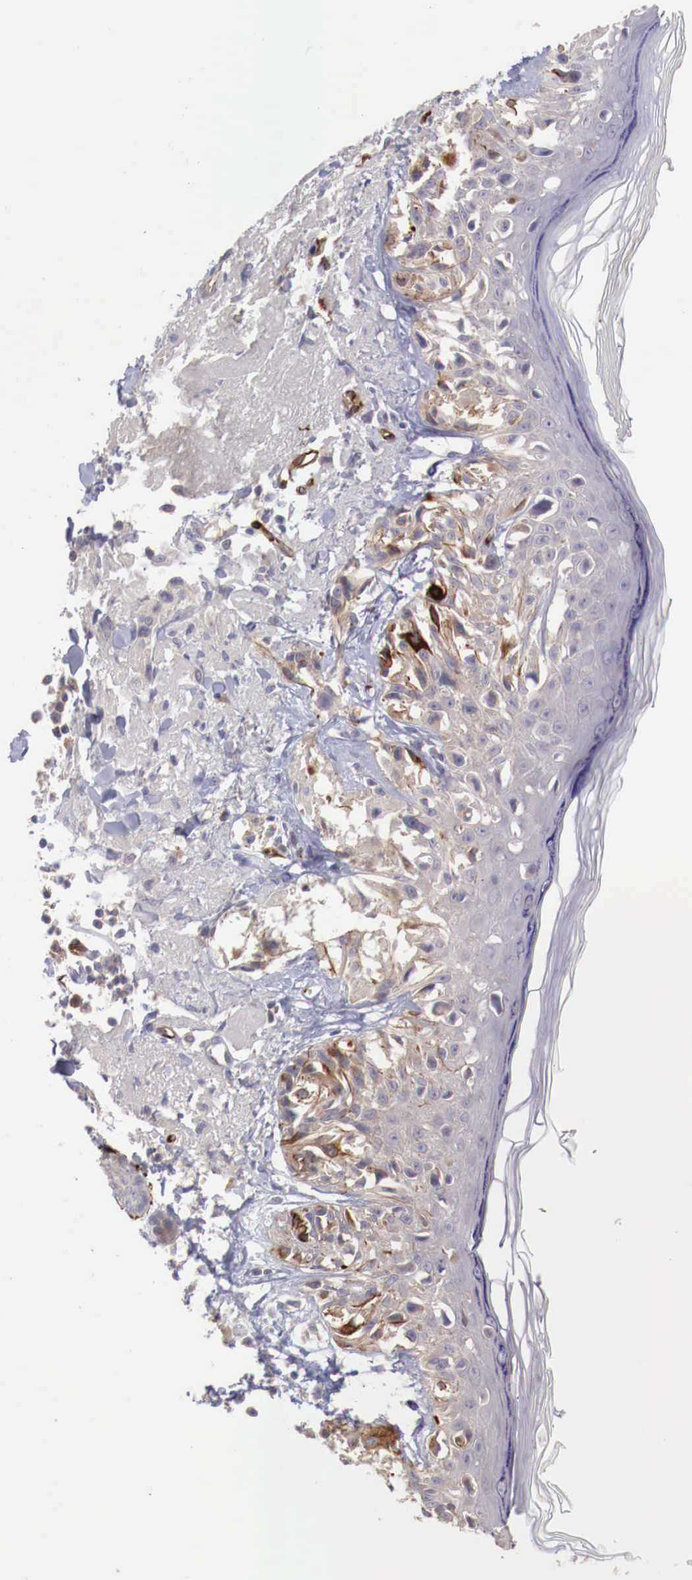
{"staining": {"intensity": "moderate", "quantity": "<25%", "location": "cytoplasmic/membranous"}, "tissue": "melanoma", "cell_type": "Tumor cells", "image_type": "cancer", "snomed": [{"axis": "morphology", "description": "Malignant melanoma, NOS"}, {"axis": "topography", "description": "Skin"}], "caption": "Immunohistochemistry histopathology image of neoplastic tissue: human malignant melanoma stained using immunohistochemistry (IHC) exhibits low levels of moderate protein expression localized specifically in the cytoplasmic/membranous of tumor cells, appearing as a cytoplasmic/membranous brown color.", "gene": "WT1", "patient": {"sex": "male", "age": 80}}